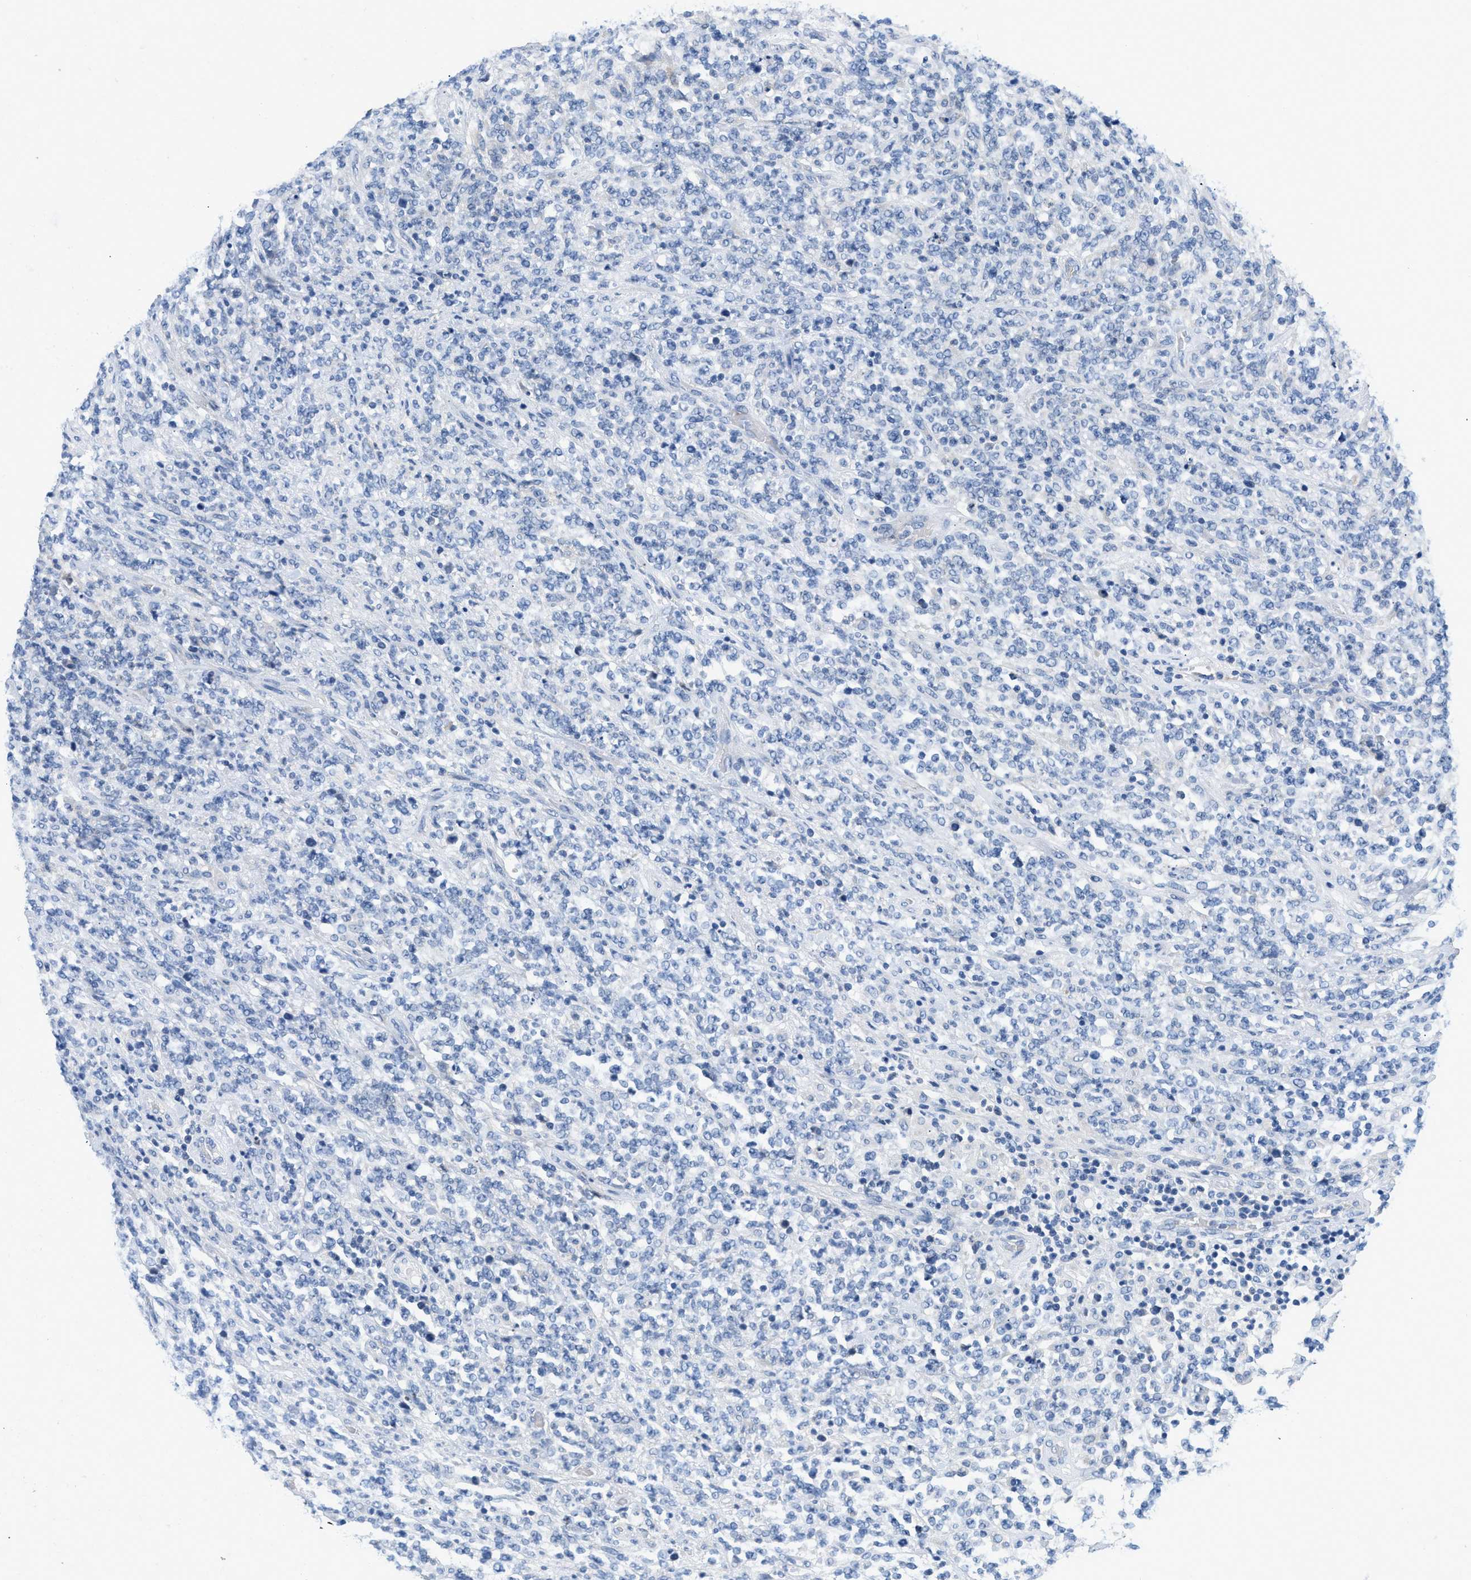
{"staining": {"intensity": "negative", "quantity": "none", "location": "none"}, "tissue": "lymphoma", "cell_type": "Tumor cells", "image_type": "cancer", "snomed": [{"axis": "morphology", "description": "Malignant lymphoma, non-Hodgkin's type, High grade"}, {"axis": "topography", "description": "Soft tissue"}], "caption": "High magnification brightfield microscopy of lymphoma stained with DAB (brown) and counterstained with hematoxylin (blue): tumor cells show no significant positivity.", "gene": "BPGM", "patient": {"sex": "male", "age": 18}}